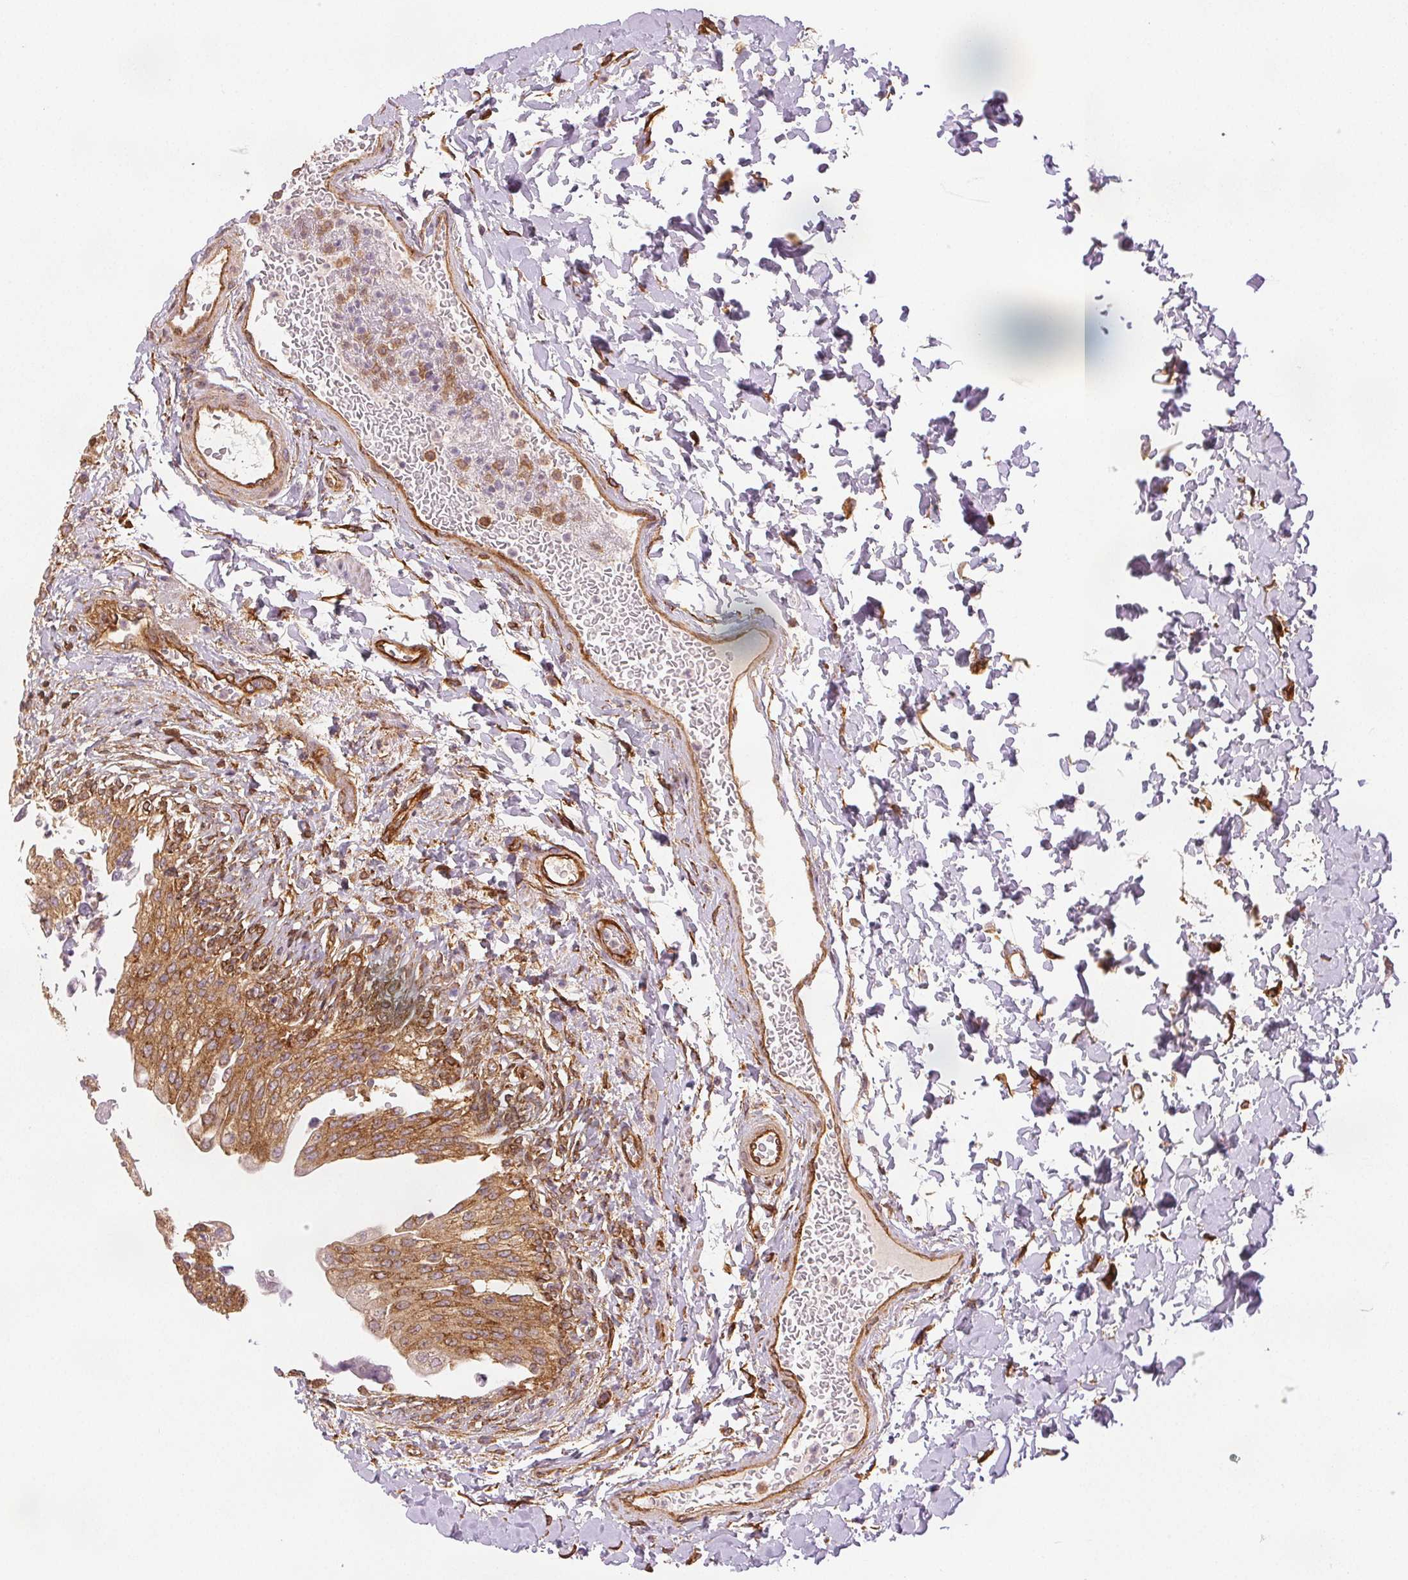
{"staining": {"intensity": "moderate", "quantity": ">75%", "location": "cytoplasmic/membranous"}, "tissue": "urinary bladder", "cell_type": "Urothelial cells", "image_type": "normal", "snomed": [{"axis": "morphology", "description": "Normal tissue, NOS"}, {"axis": "topography", "description": "Urinary bladder"}, {"axis": "topography", "description": "Peripheral nerve tissue"}], "caption": "This is an image of immunohistochemistry (IHC) staining of normal urinary bladder, which shows moderate staining in the cytoplasmic/membranous of urothelial cells.", "gene": "DIAPH2", "patient": {"sex": "female", "age": 60}}